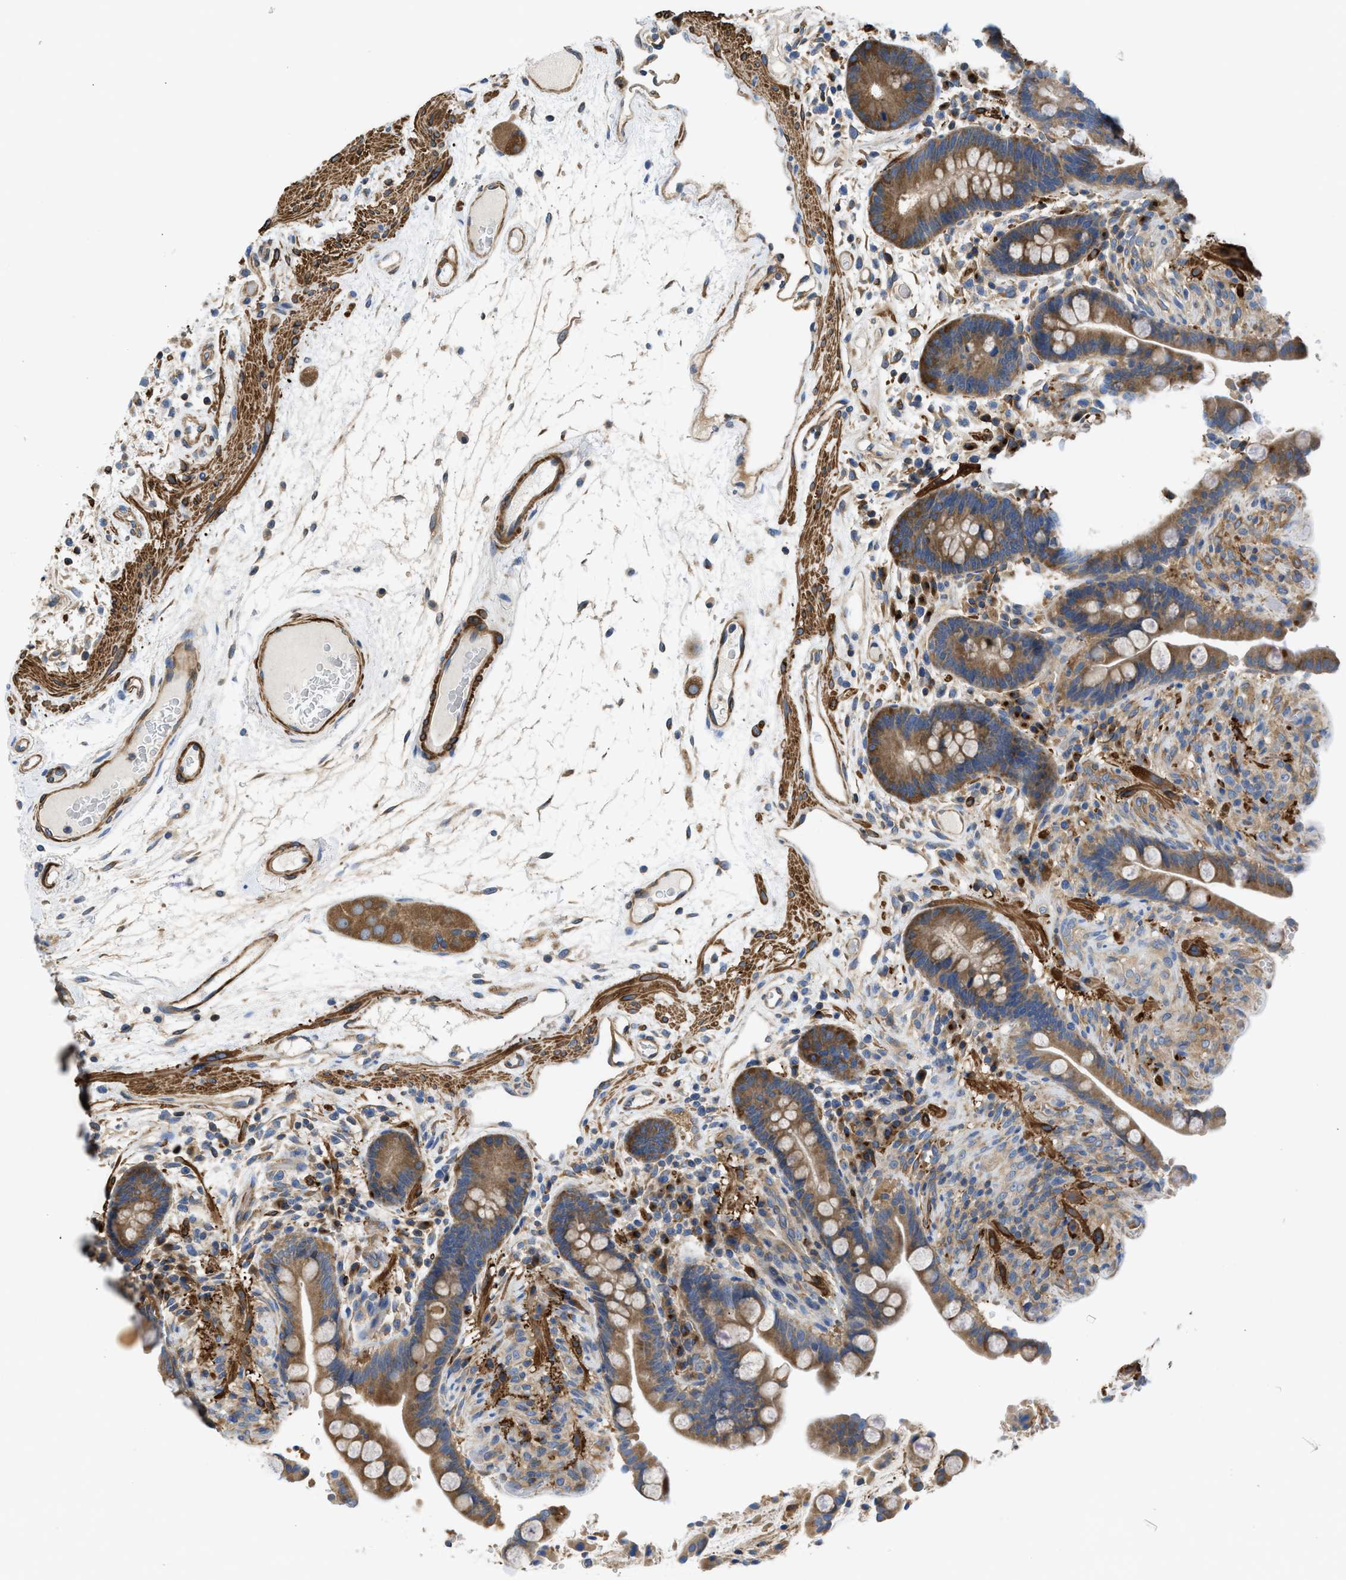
{"staining": {"intensity": "moderate", "quantity": ">75%", "location": "cytoplasmic/membranous"}, "tissue": "colon", "cell_type": "Endothelial cells", "image_type": "normal", "snomed": [{"axis": "morphology", "description": "Normal tissue, NOS"}, {"axis": "topography", "description": "Colon"}], "caption": "This is an image of immunohistochemistry staining of unremarkable colon, which shows moderate staining in the cytoplasmic/membranous of endothelial cells.", "gene": "CHKB", "patient": {"sex": "male", "age": 73}}